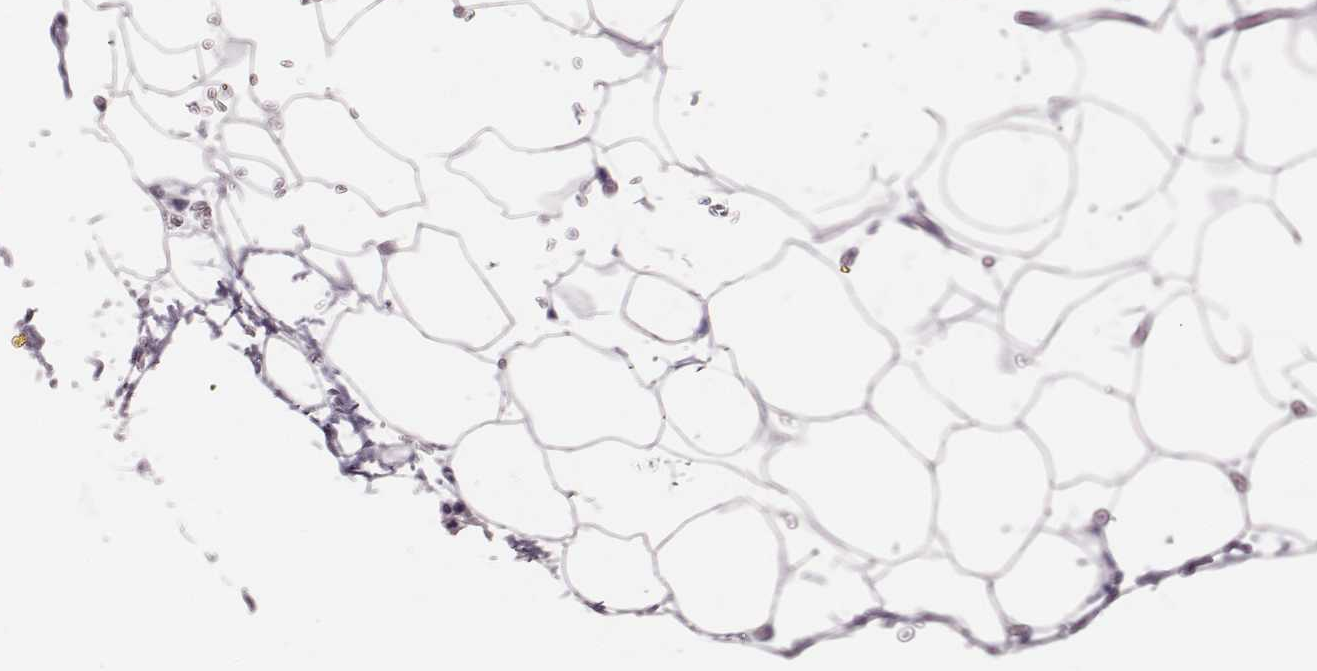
{"staining": {"intensity": "negative", "quantity": "none", "location": "none"}, "tissue": "adipose tissue", "cell_type": "Adipocytes", "image_type": "normal", "snomed": [{"axis": "morphology", "description": "Normal tissue, NOS"}, {"axis": "topography", "description": "Adipose tissue"}], "caption": "Immunohistochemistry (IHC) photomicrograph of unremarkable adipose tissue: adipose tissue stained with DAB (3,3'-diaminobenzidine) reveals no significant protein expression in adipocytes.", "gene": "H1", "patient": {"sex": "male", "age": 57}}